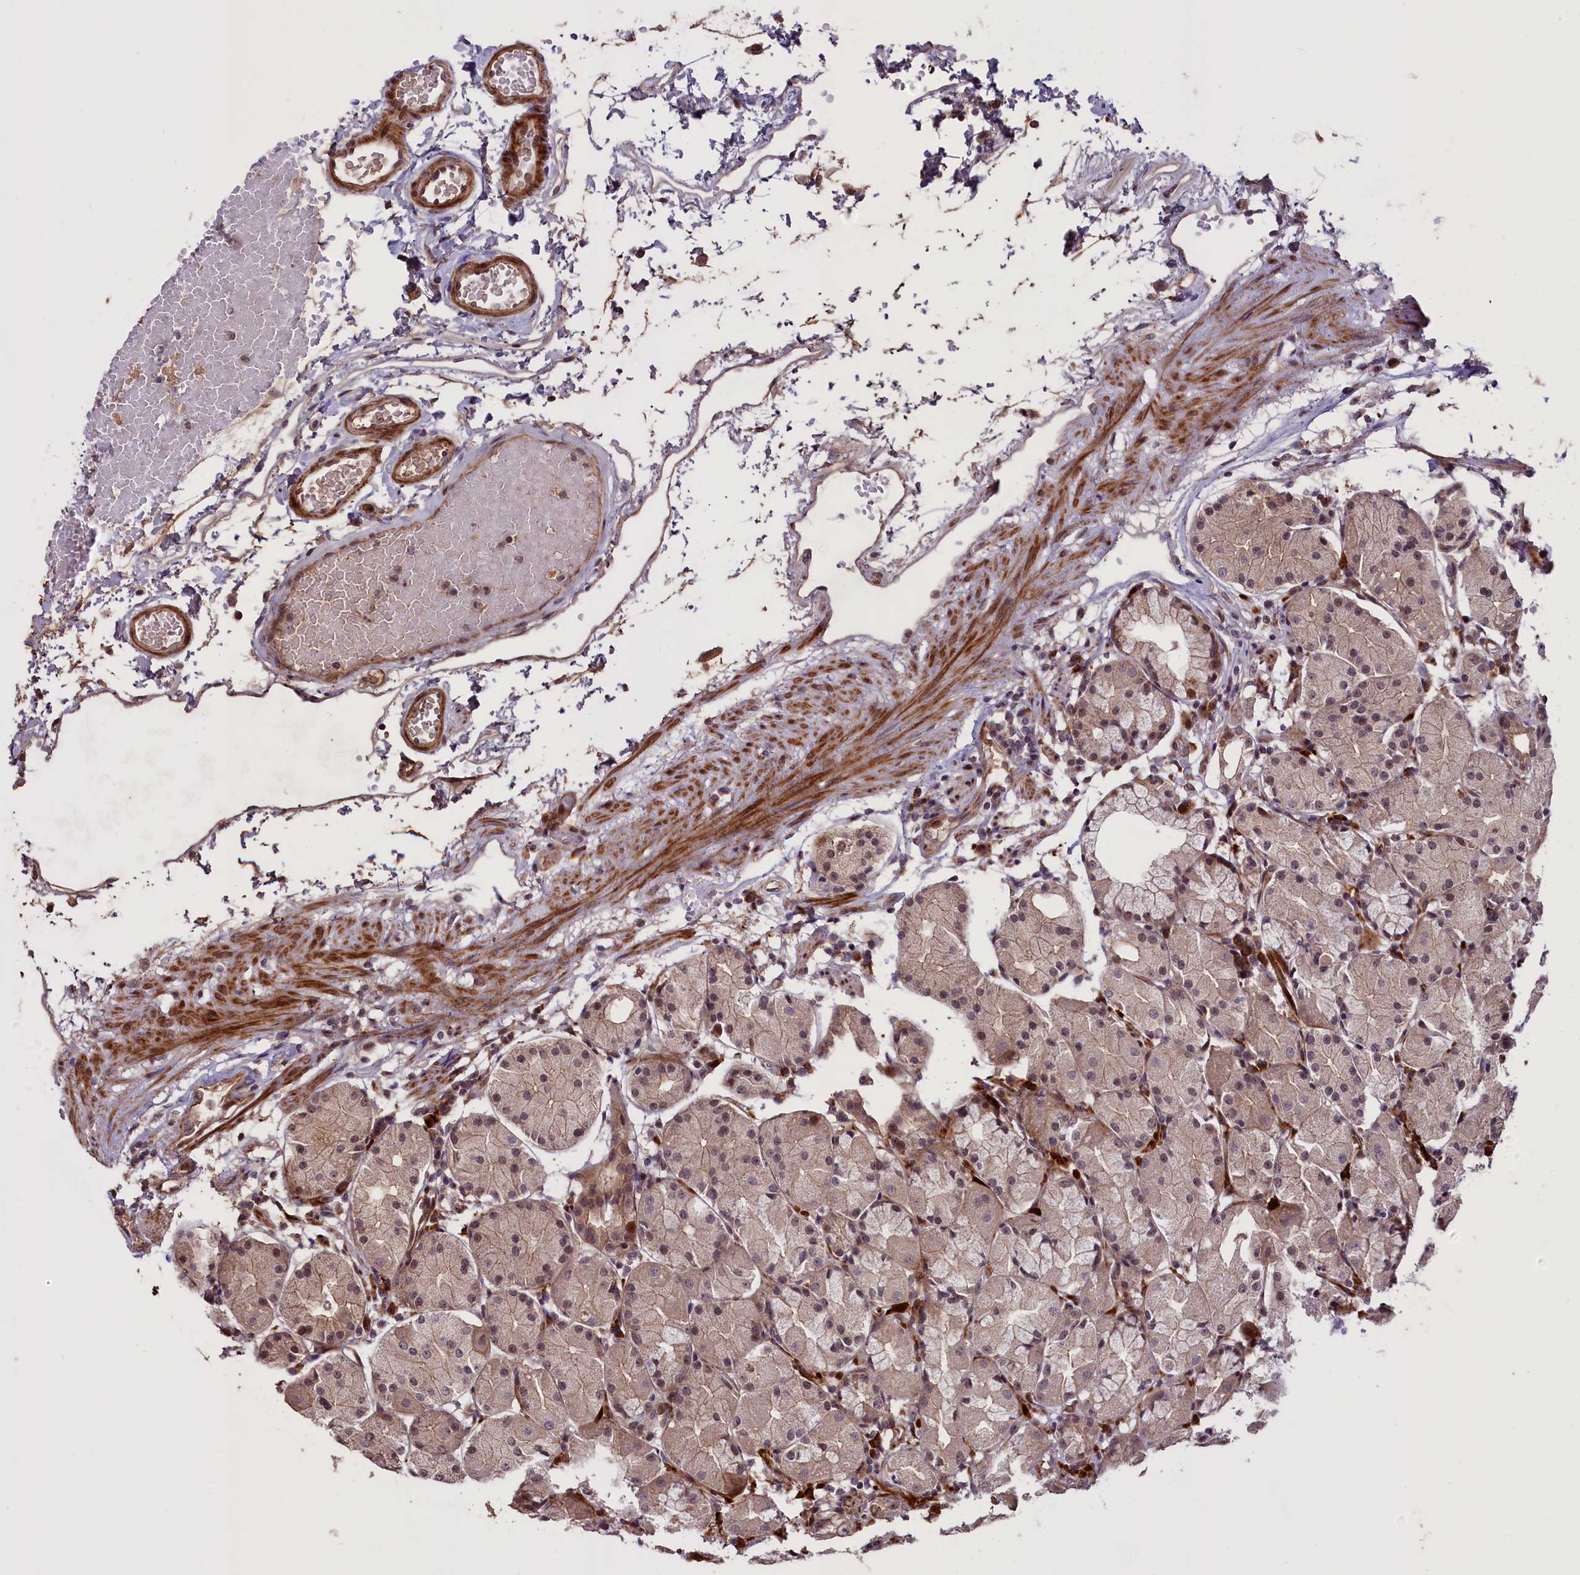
{"staining": {"intensity": "moderate", "quantity": "25%-75%", "location": "cytoplasmic/membranous,nuclear"}, "tissue": "stomach", "cell_type": "Glandular cells", "image_type": "normal", "snomed": [{"axis": "morphology", "description": "Normal tissue, NOS"}, {"axis": "topography", "description": "Stomach"}, {"axis": "topography", "description": "Stomach, lower"}], "caption": "Stomach stained with a brown dye shows moderate cytoplasmic/membranous,nuclear positive staining in about 25%-75% of glandular cells.", "gene": "ENHO", "patient": {"sex": "female", "age": 75}}